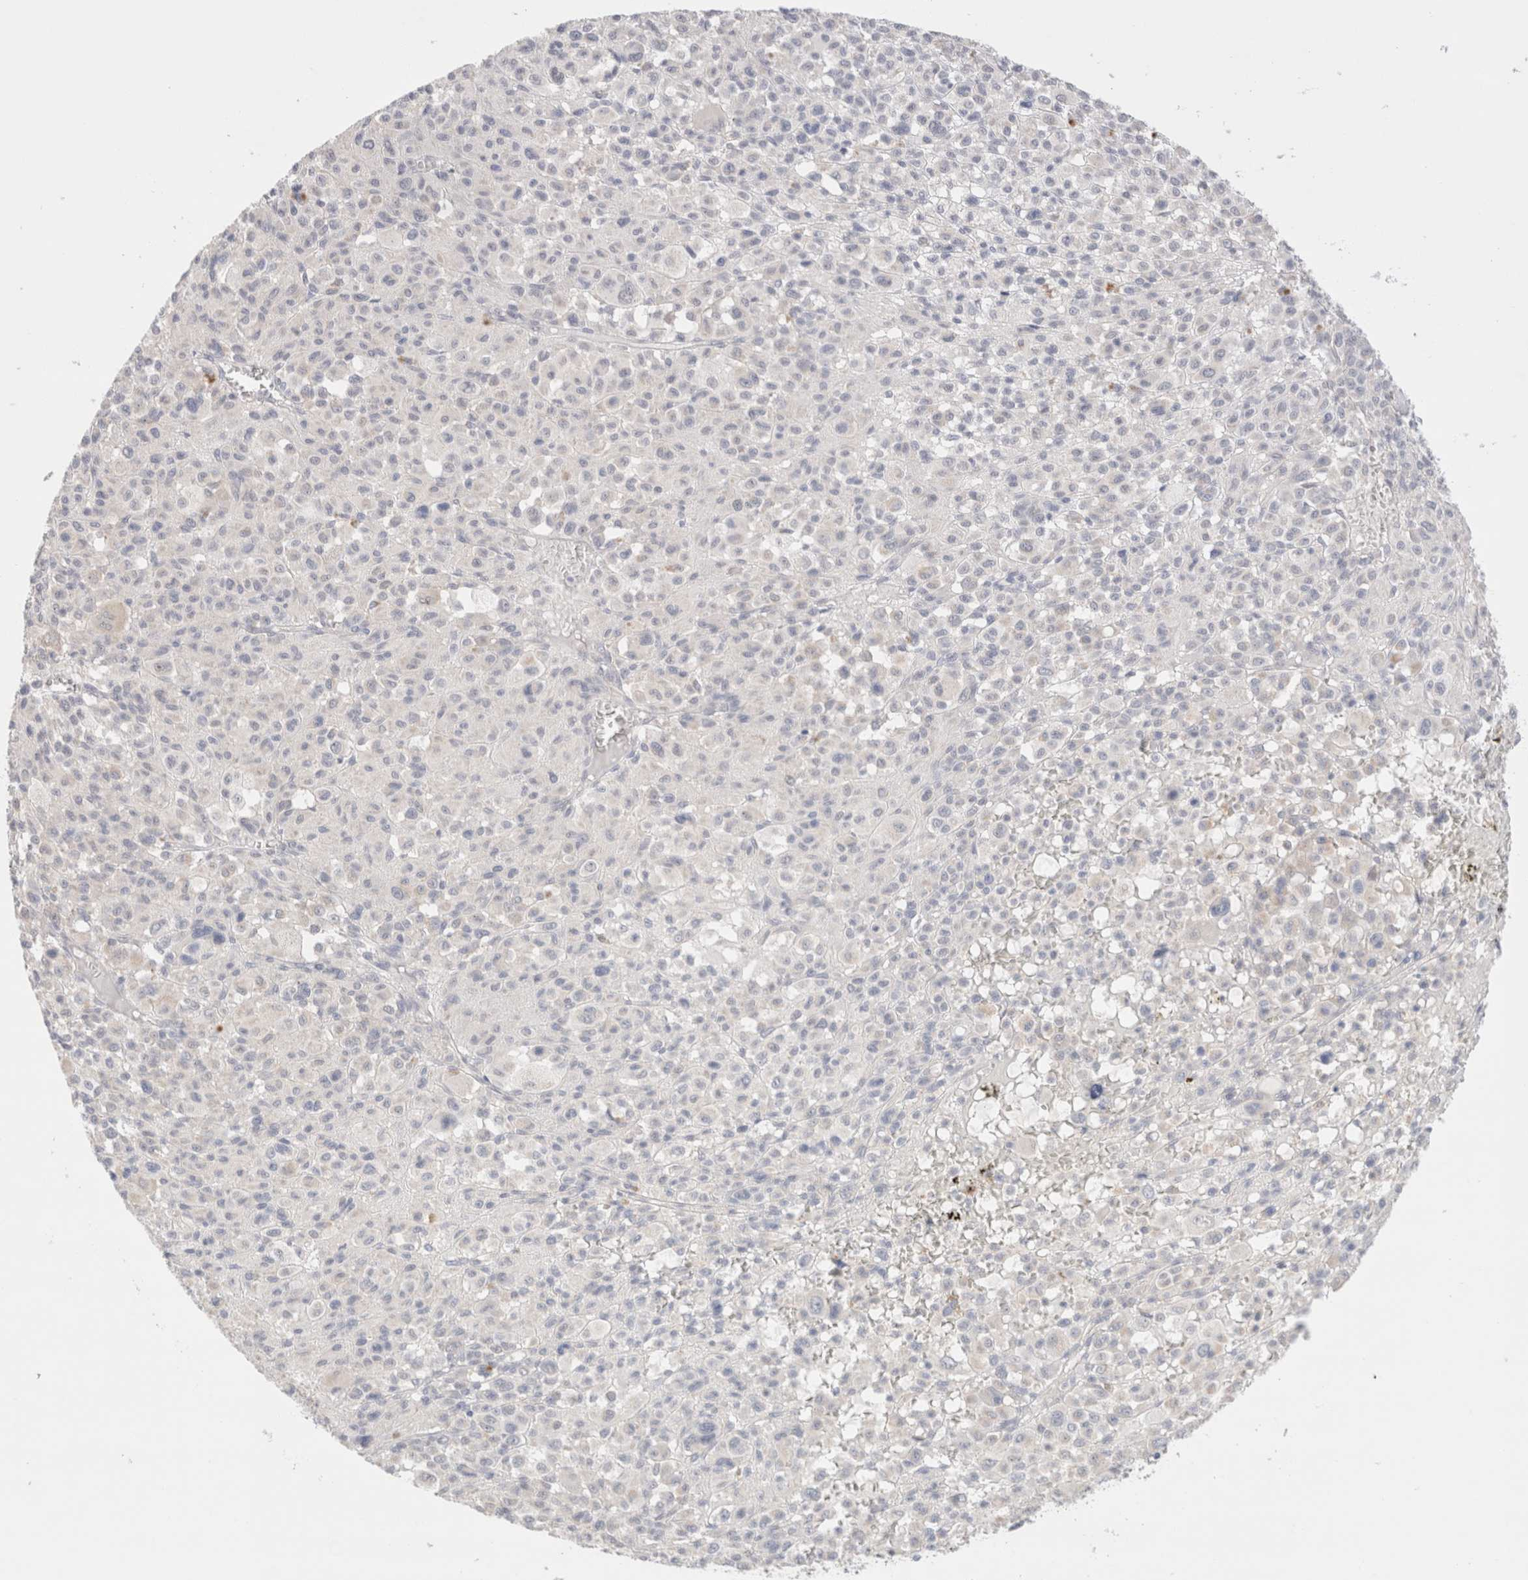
{"staining": {"intensity": "negative", "quantity": "none", "location": "none"}, "tissue": "melanoma", "cell_type": "Tumor cells", "image_type": "cancer", "snomed": [{"axis": "morphology", "description": "Malignant melanoma, Metastatic site"}, {"axis": "topography", "description": "Skin"}], "caption": "An image of malignant melanoma (metastatic site) stained for a protein demonstrates no brown staining in tumor cells. (IHC, brightfield microscopy, high magnification).", "gene": "SPATA20", "patient": {"sex": "female", "age": 74}}